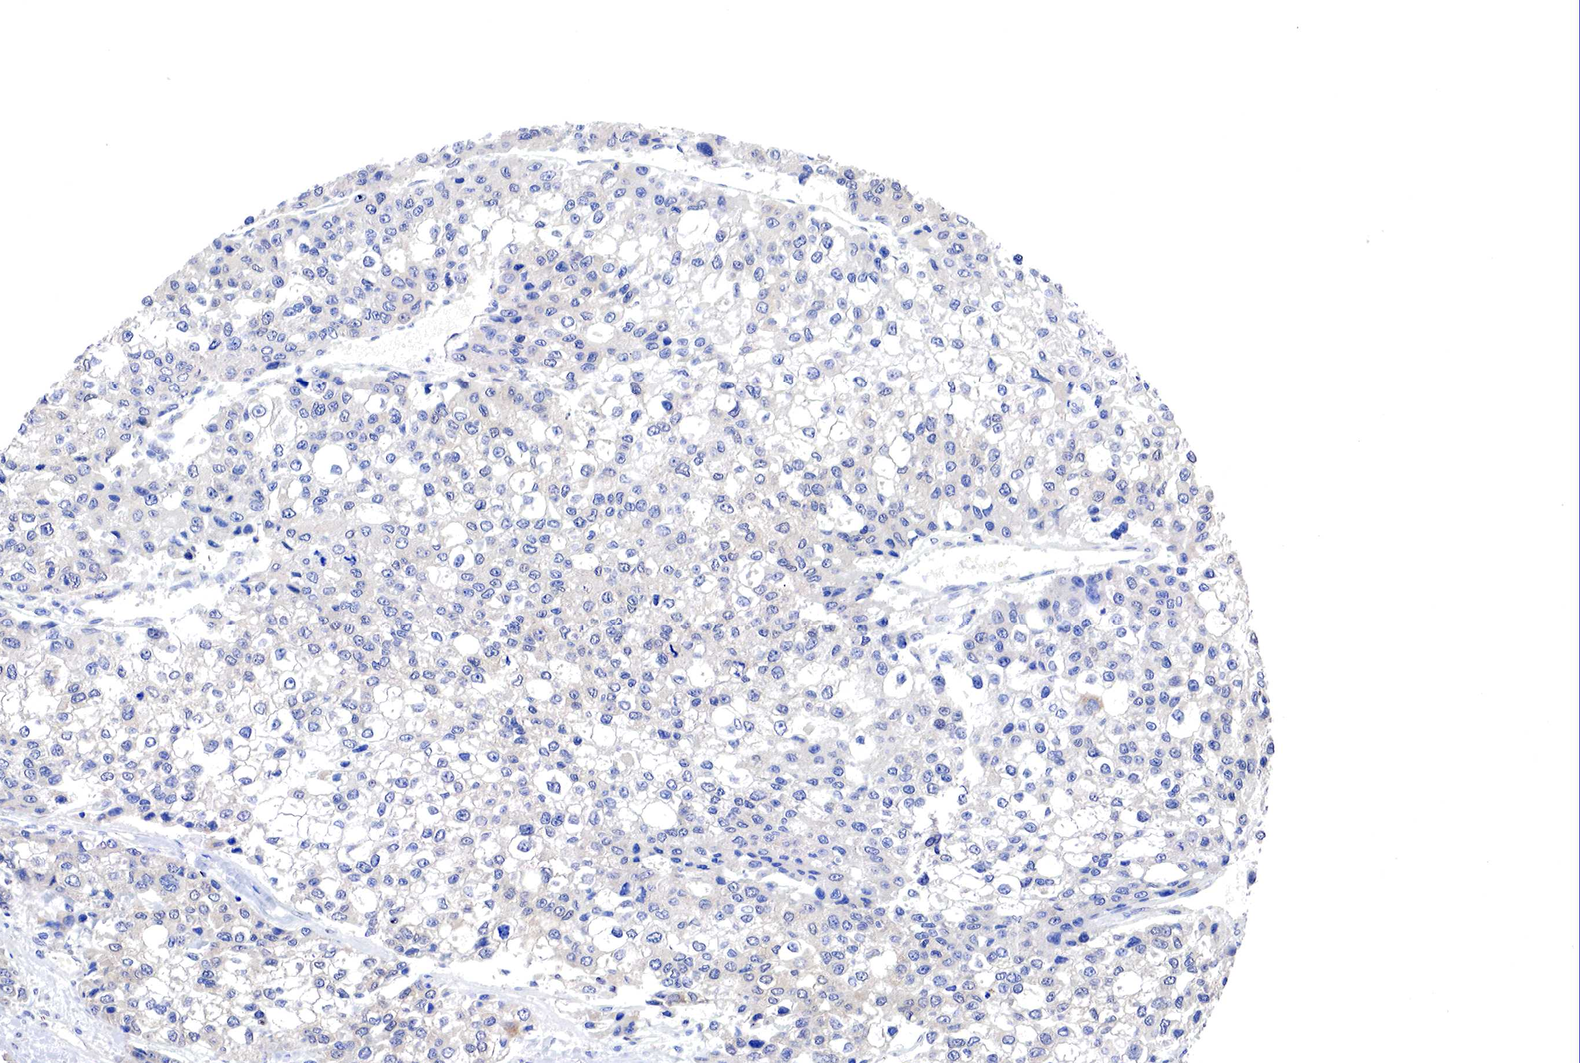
{"staining": {"intensity": "negative", "quantity": "none", "location": "none"}, "tissue": "liver cancer", "cell_type": "Tumor cells", "image_type": "cancer", "snomed": [{"axis": "morphology", "description": "Carcinoma, Hepatocellular, NOS"}, {"axis": "topography", "description": "Liver"}], "caption": "Tumor cells show no significant expression in liver hepatocellular carcinoma. (DAB (3,3'-diaminobenzidine) IHC, high magnification).", "gene": "PABIR2", "patient": {"sex": "female", "age": 66}}